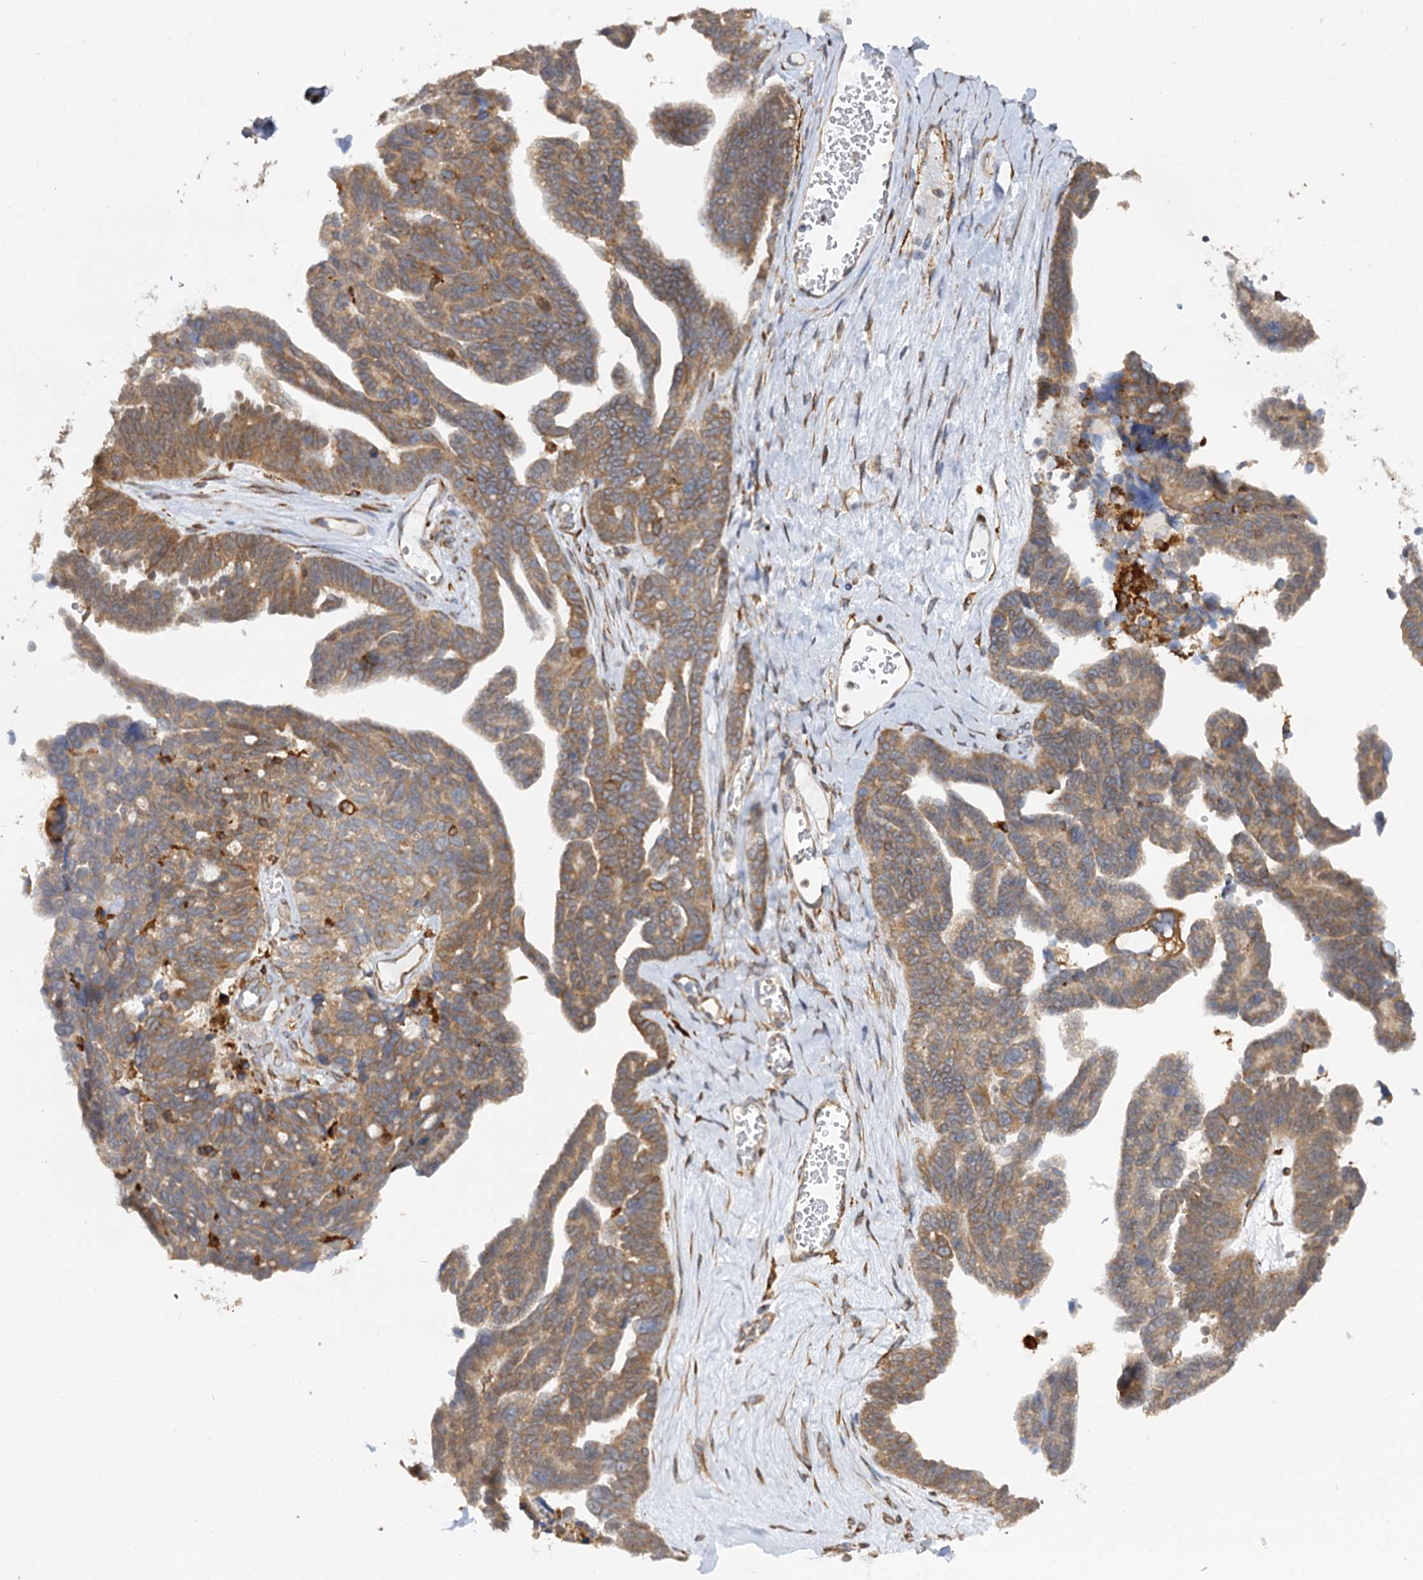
{"staining": {"intensity": "moderate", "quantity": "25%-75%", "location": "cytoplasmic/membranous"}, "tissue": "ovarian cancer", "cell_type": "Tumor cells", "image_type": "cancer", "snomed": [{"axis": "morphology", "description": "Cystadenocarcinoma, serous, NOS"}, {"axis": "topography", "description": "Ovary"}], "caption": "Ovarian cancer (serous cystadenocarcinoma) tissue displays moderate cytoplasmic/membranous expression in about 25%-75% of tumor cells, visualized by immunohistochemistry.", "gene": "PPIP5K2", "patient": {"sex": "female", "age": 79}}